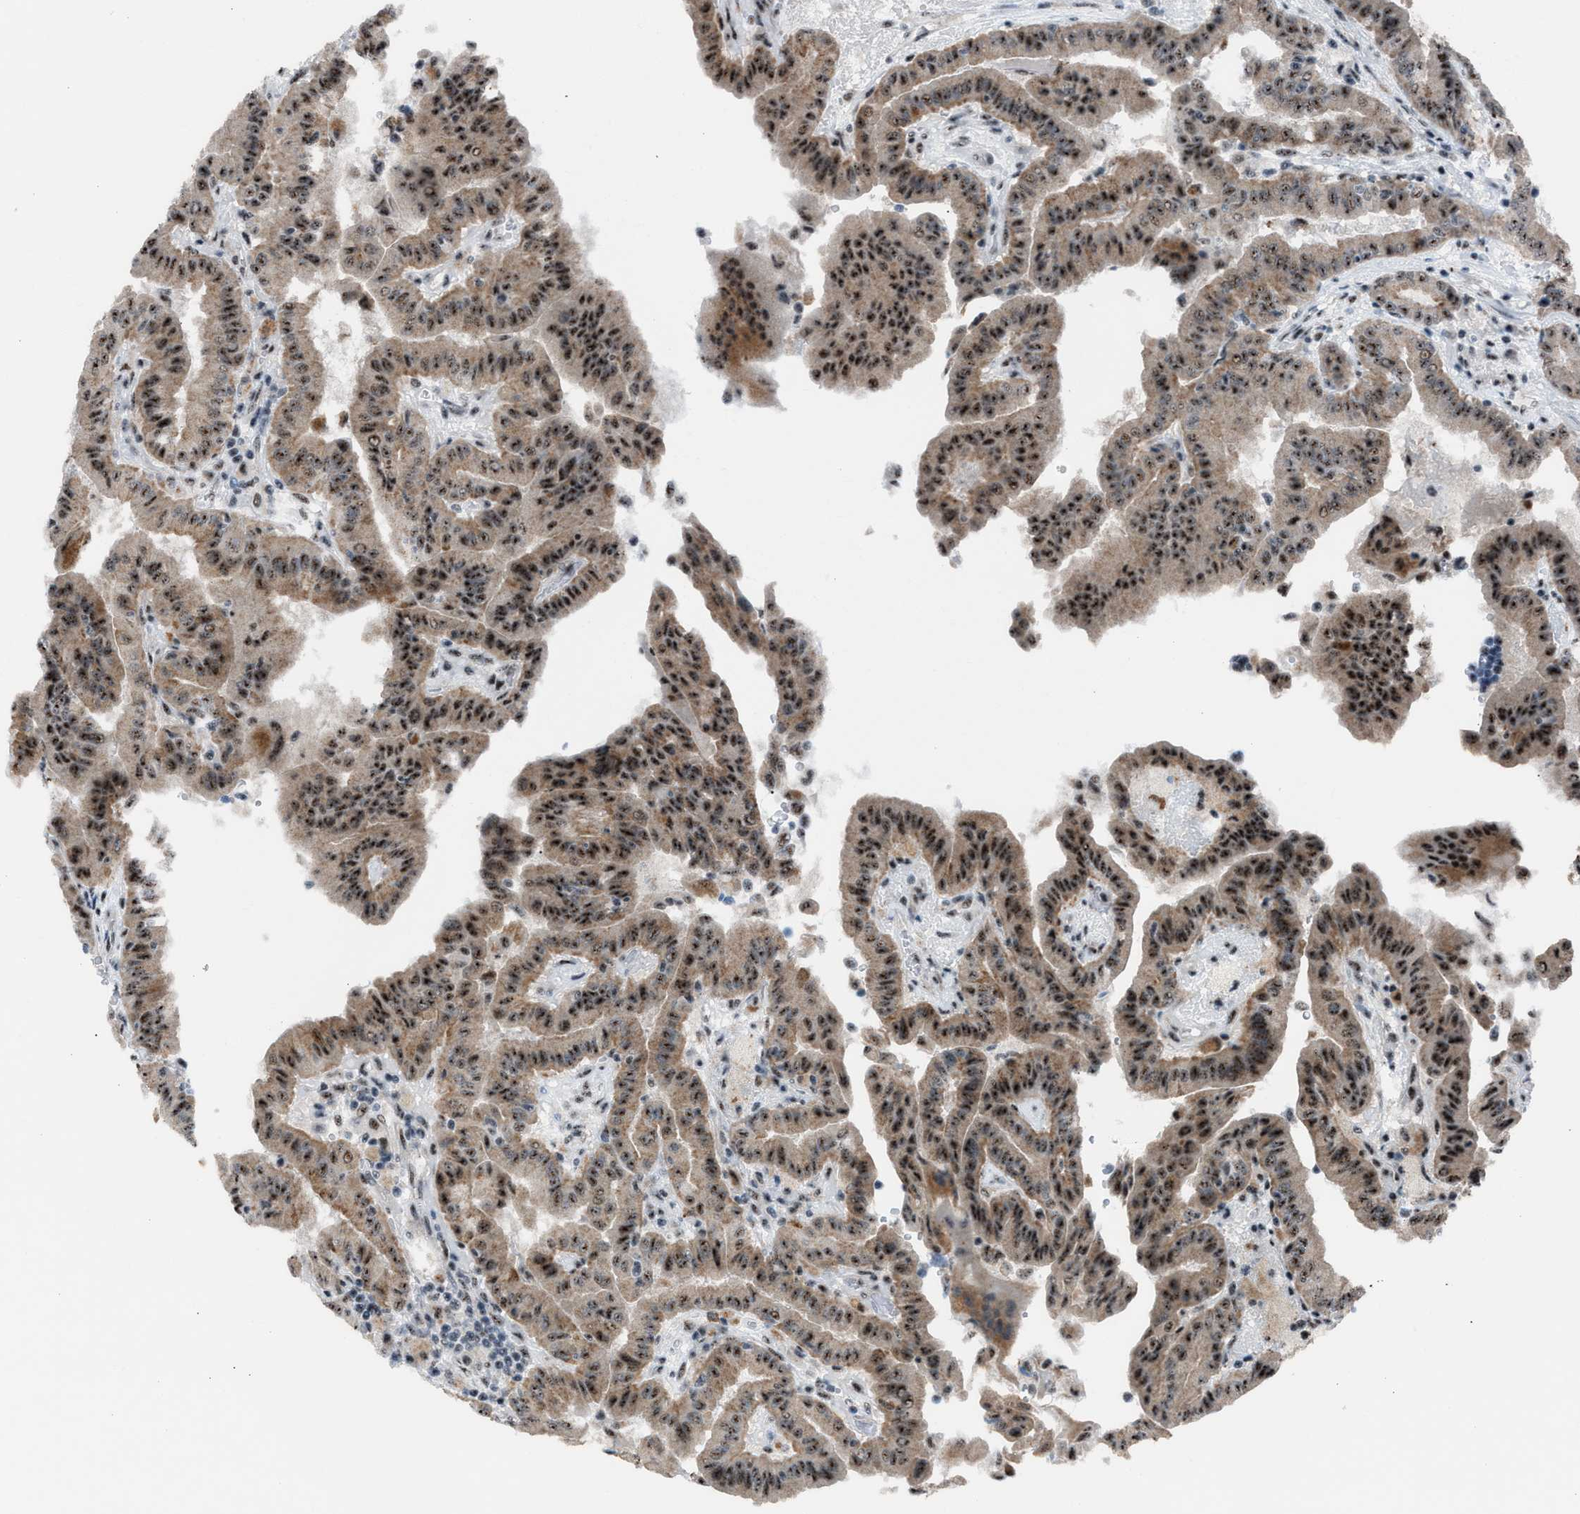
{"staining": {"intensity": "moderate", "quantity": ">75%", "location": "cytoplasmic/membranous,nuclear"}, "tissue": "thyroid cancer", "cell_type": "Tumor cells", "image_type": "cancer", "snomed": [{"axis": "morphology", "description": "Papillary adenocarcinoma, NOS"}, {"axis": "topography", "description": "Thyroid gland"}], "caption": "Immunohistochemical staining of human thyroid papillary adenocarcinoma demonstrates medium levels of moderate cytoplasmic/membranous and nuclear expression in about >75% of tumor cells. The protein is shown in brown color, while the nuclei are stained blue.", "gene": "CENPP", "patient": {"sex": "male", "age": 33}}